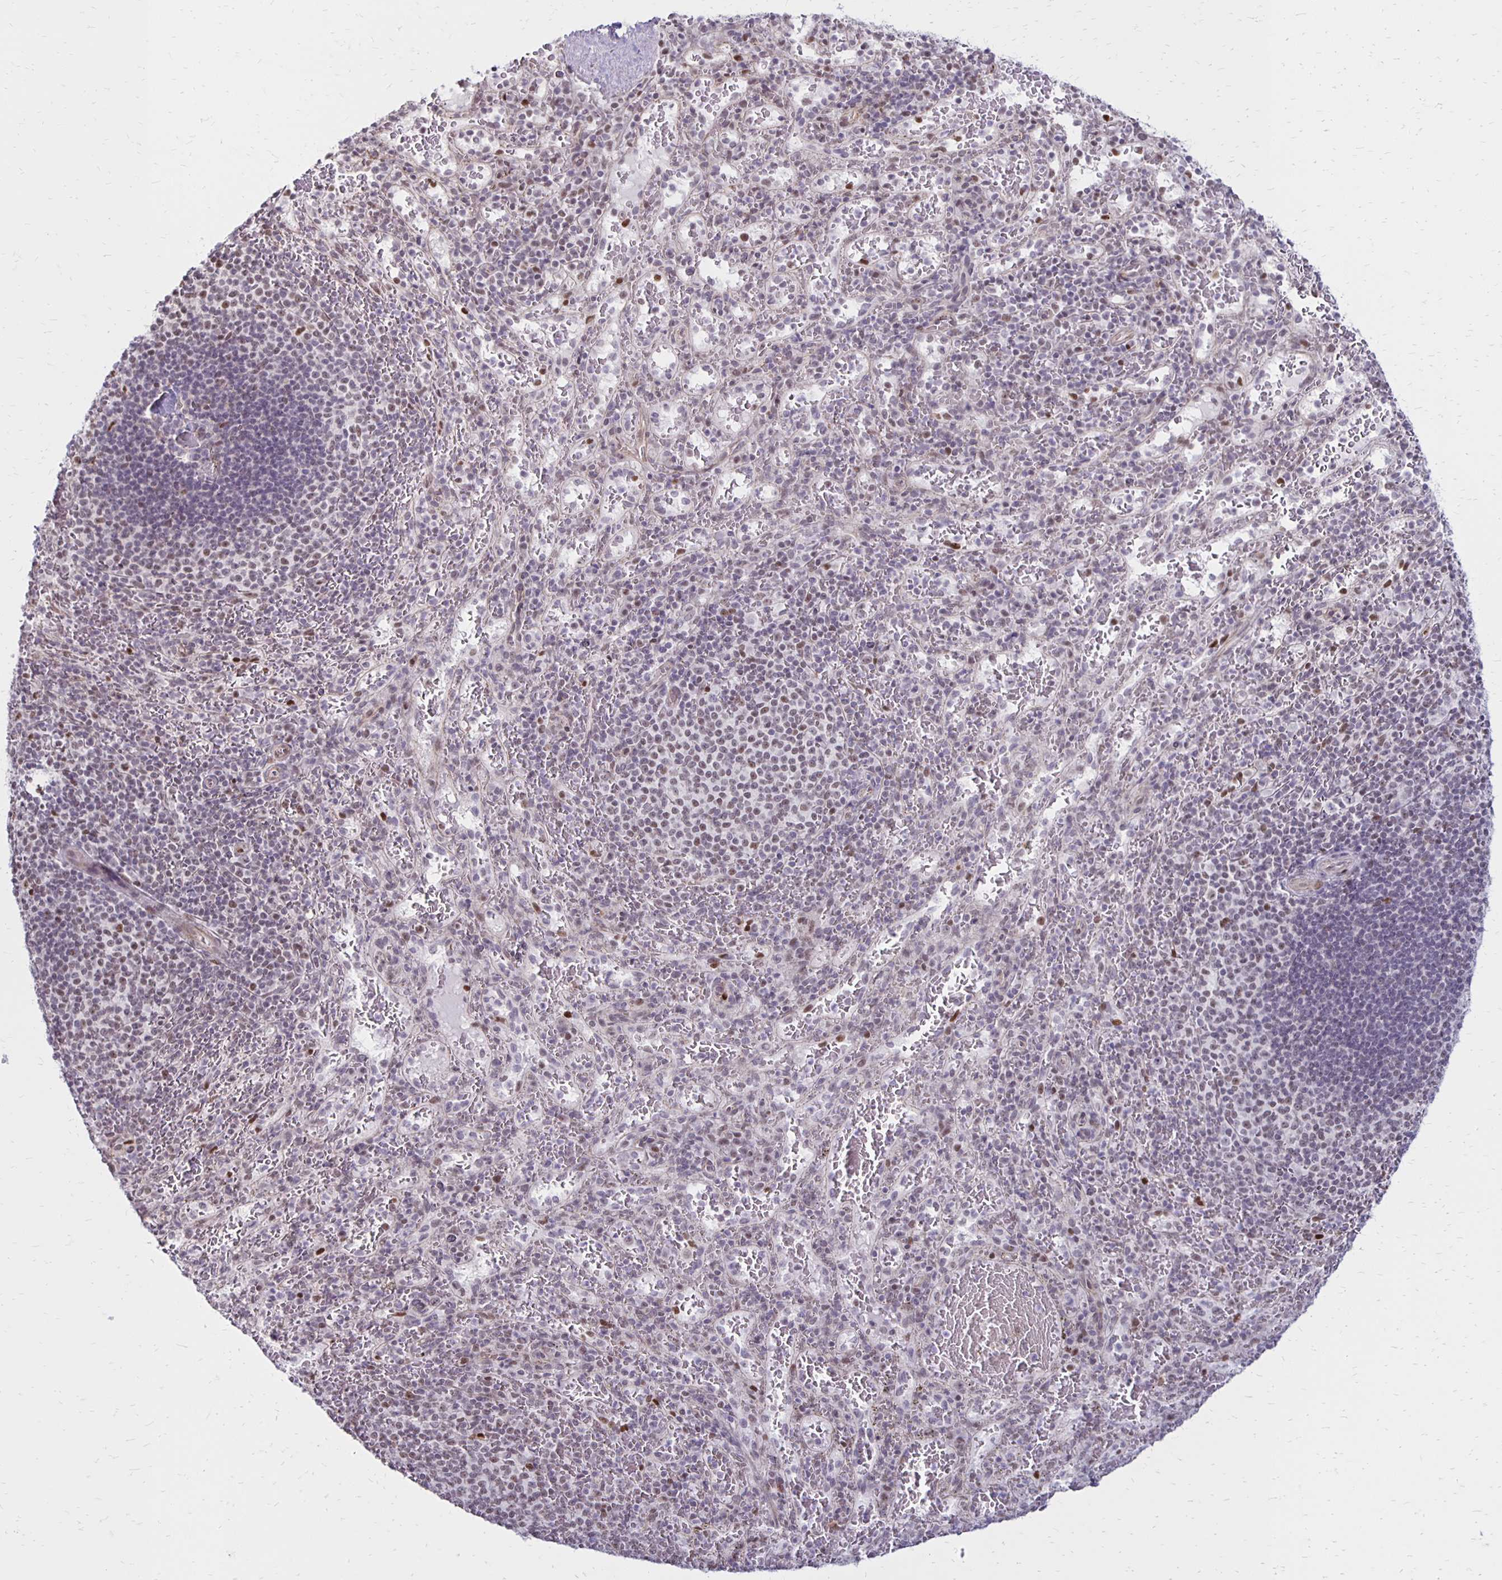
{"staining": {"intensity": "weak", "quantity": "<25%", "location": "nuclear"}, "tissue": "spleen", "cell_type": "Cells in red pulp", "image_type": "normal", "snomed": [{"axis": "morphology", "description": "Normal tissue, NOS"}, {"axis": "topography", "description": "Spleen"}], "caption": "Micrograph shows no protein expression in cells in red pulp of normal spleen. The staining is performed using DAB (3,3'-diaminobenzidine) brown chromogen with nuclei counter-stained in using hematoxylin.", "gene": "DDB2", "patient": {"sex": "male", "age": 57}}